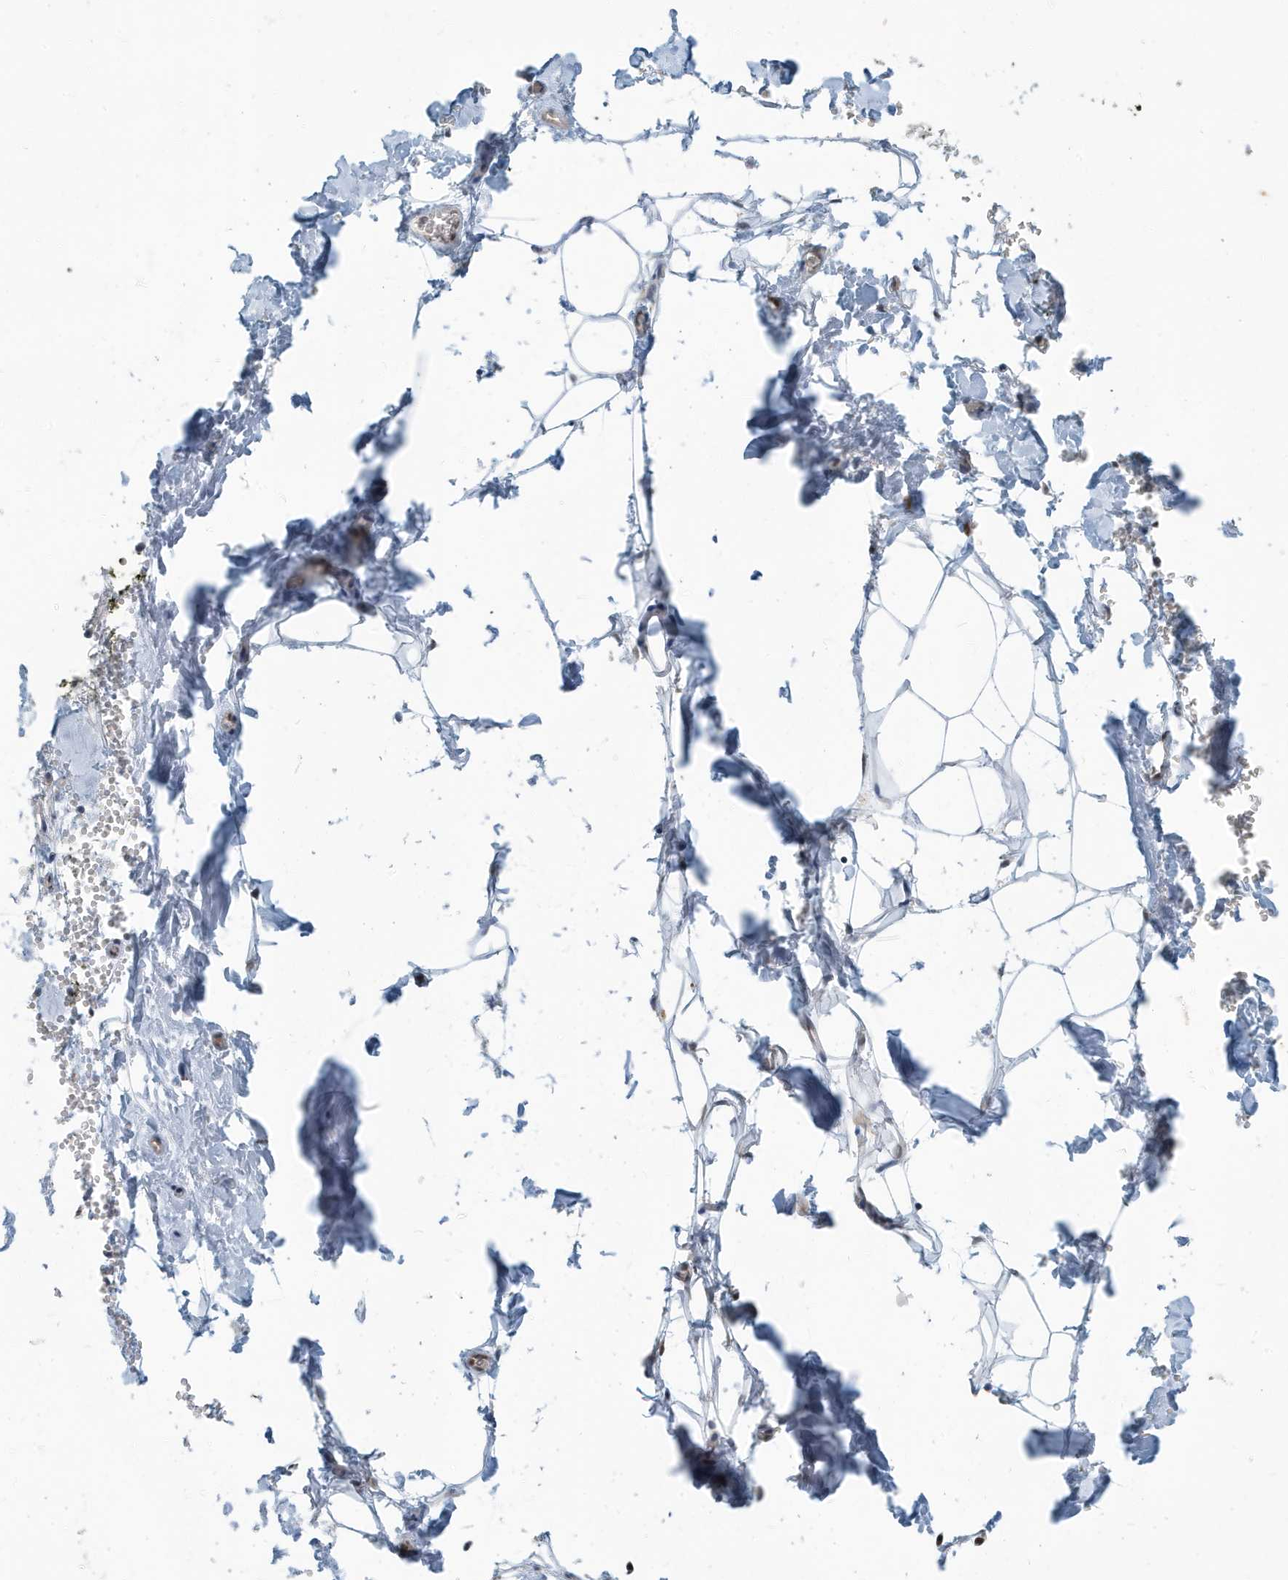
{"staining": {"intensity": "negative", "quantity": "none", "location": "none"}, "tissue": "adipose tissue", "cell_type": "Adipocytes", "image_type": "normal", "snomed": [{"axis": "morphology", "description": "Normal tissue, NOS"}, {"axis": "morphology", "description": "Adenocarcinoma, NOS"}, {"axis": "topography", "description": "Pancreas"}, {"axis": "topography", "description": "Peripheral nerve tissue"}], "caption": "High magnification brightfield microscopy of unremarkable adipose tissue stained with DAB (brown) and counterstained with hematoxylin (blue): adipocytes show no significant staining.", "gene": "KIF15", "patient": {"sex": "male", "age": 59}}